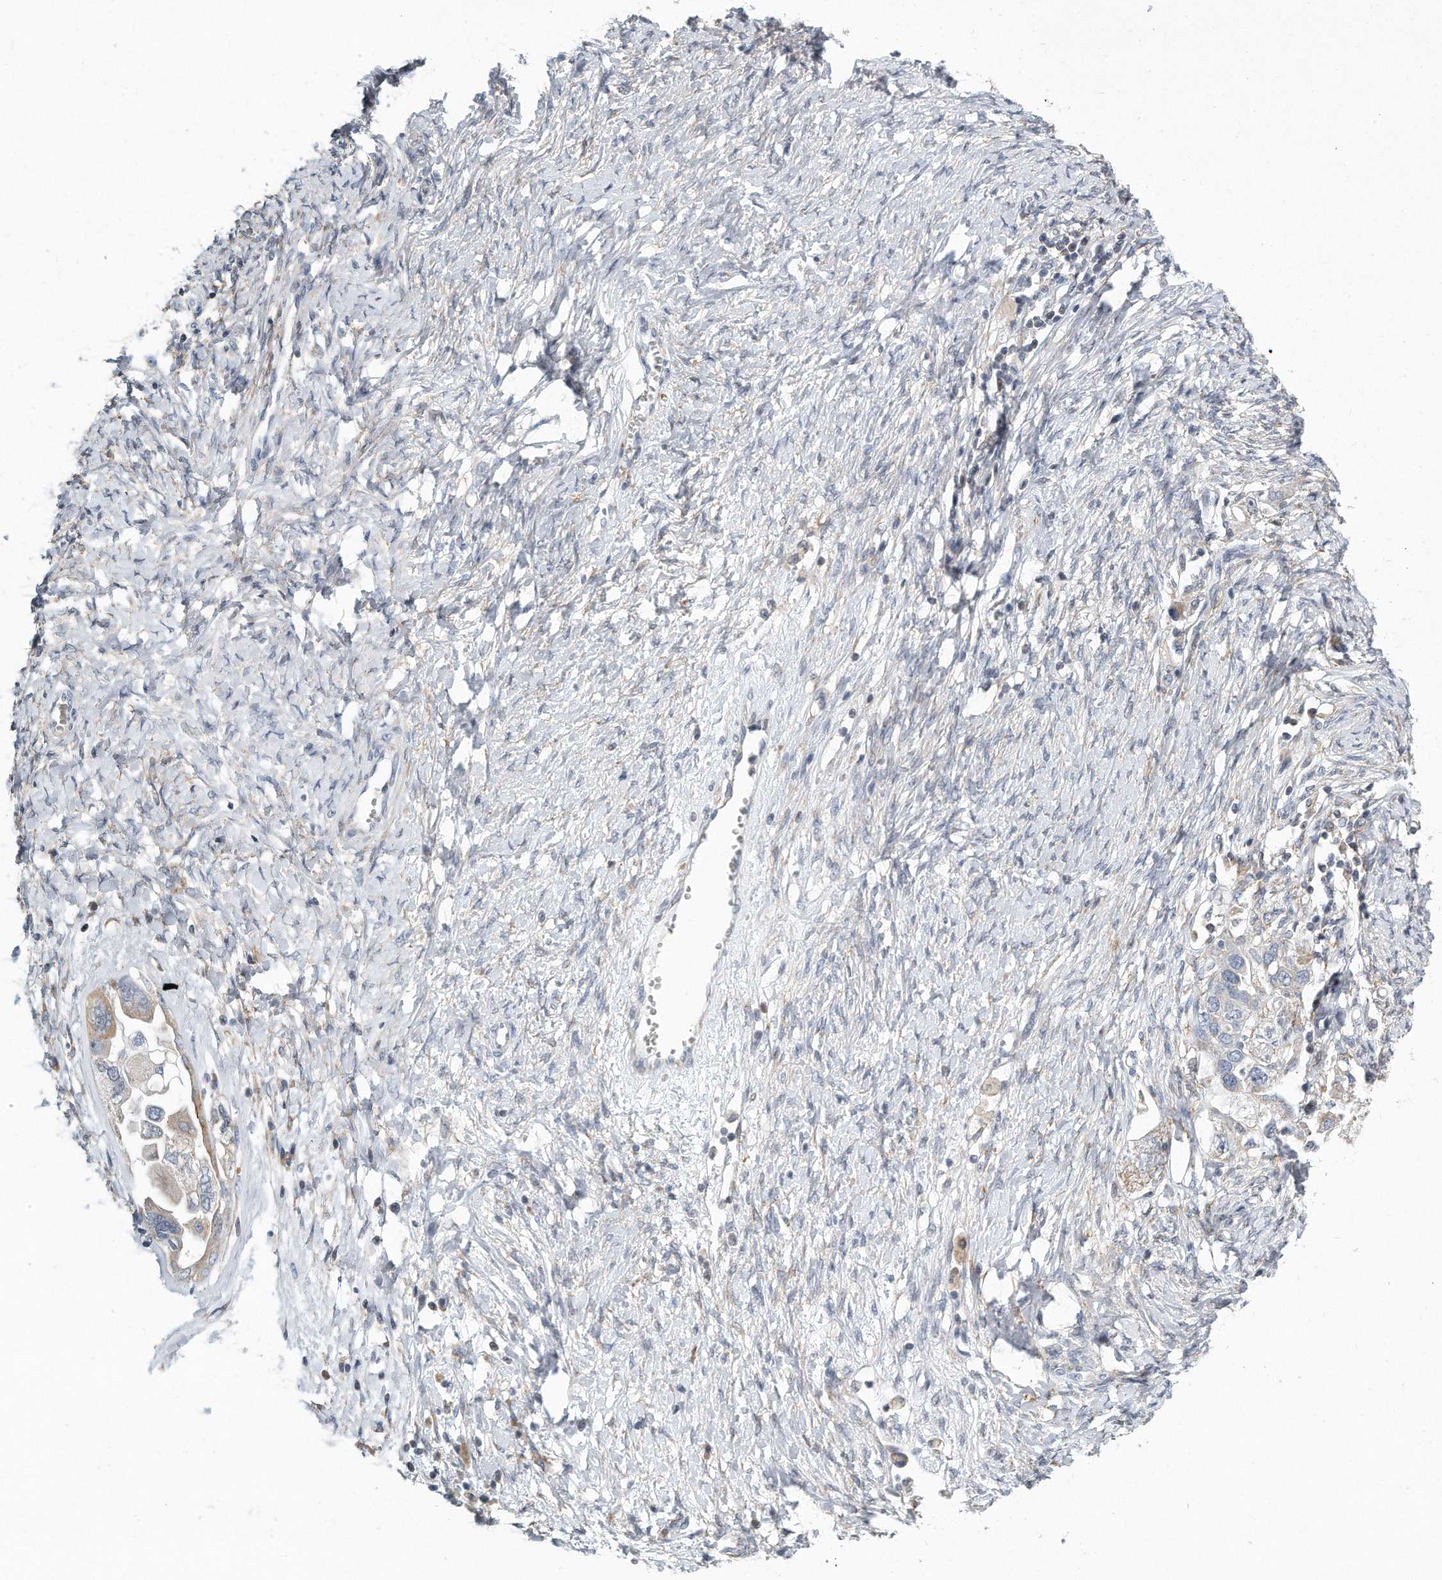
{"staining": {"intensity": "weak", "quantity": "<25%", "location": "cytoplasmic/membranous"}, "tissue": "ovarian cancer", "cell_type": "Tumor cells", "image_type": "cancer", "snomed": [{"axis": "morphology", "description": "Carcinoma, NOS"}, {"axis": "morphology", "description": "Cystadenocarcinoma, serous, NOS"}, {"axis": "topography", "description": "Ovary"}], "caption": "The photomicrograph exhibits no staining of tumor cells in ovarian carcinoma.", "gene": "VLDLR", "patient": {"sex": "female", "age": 69}}